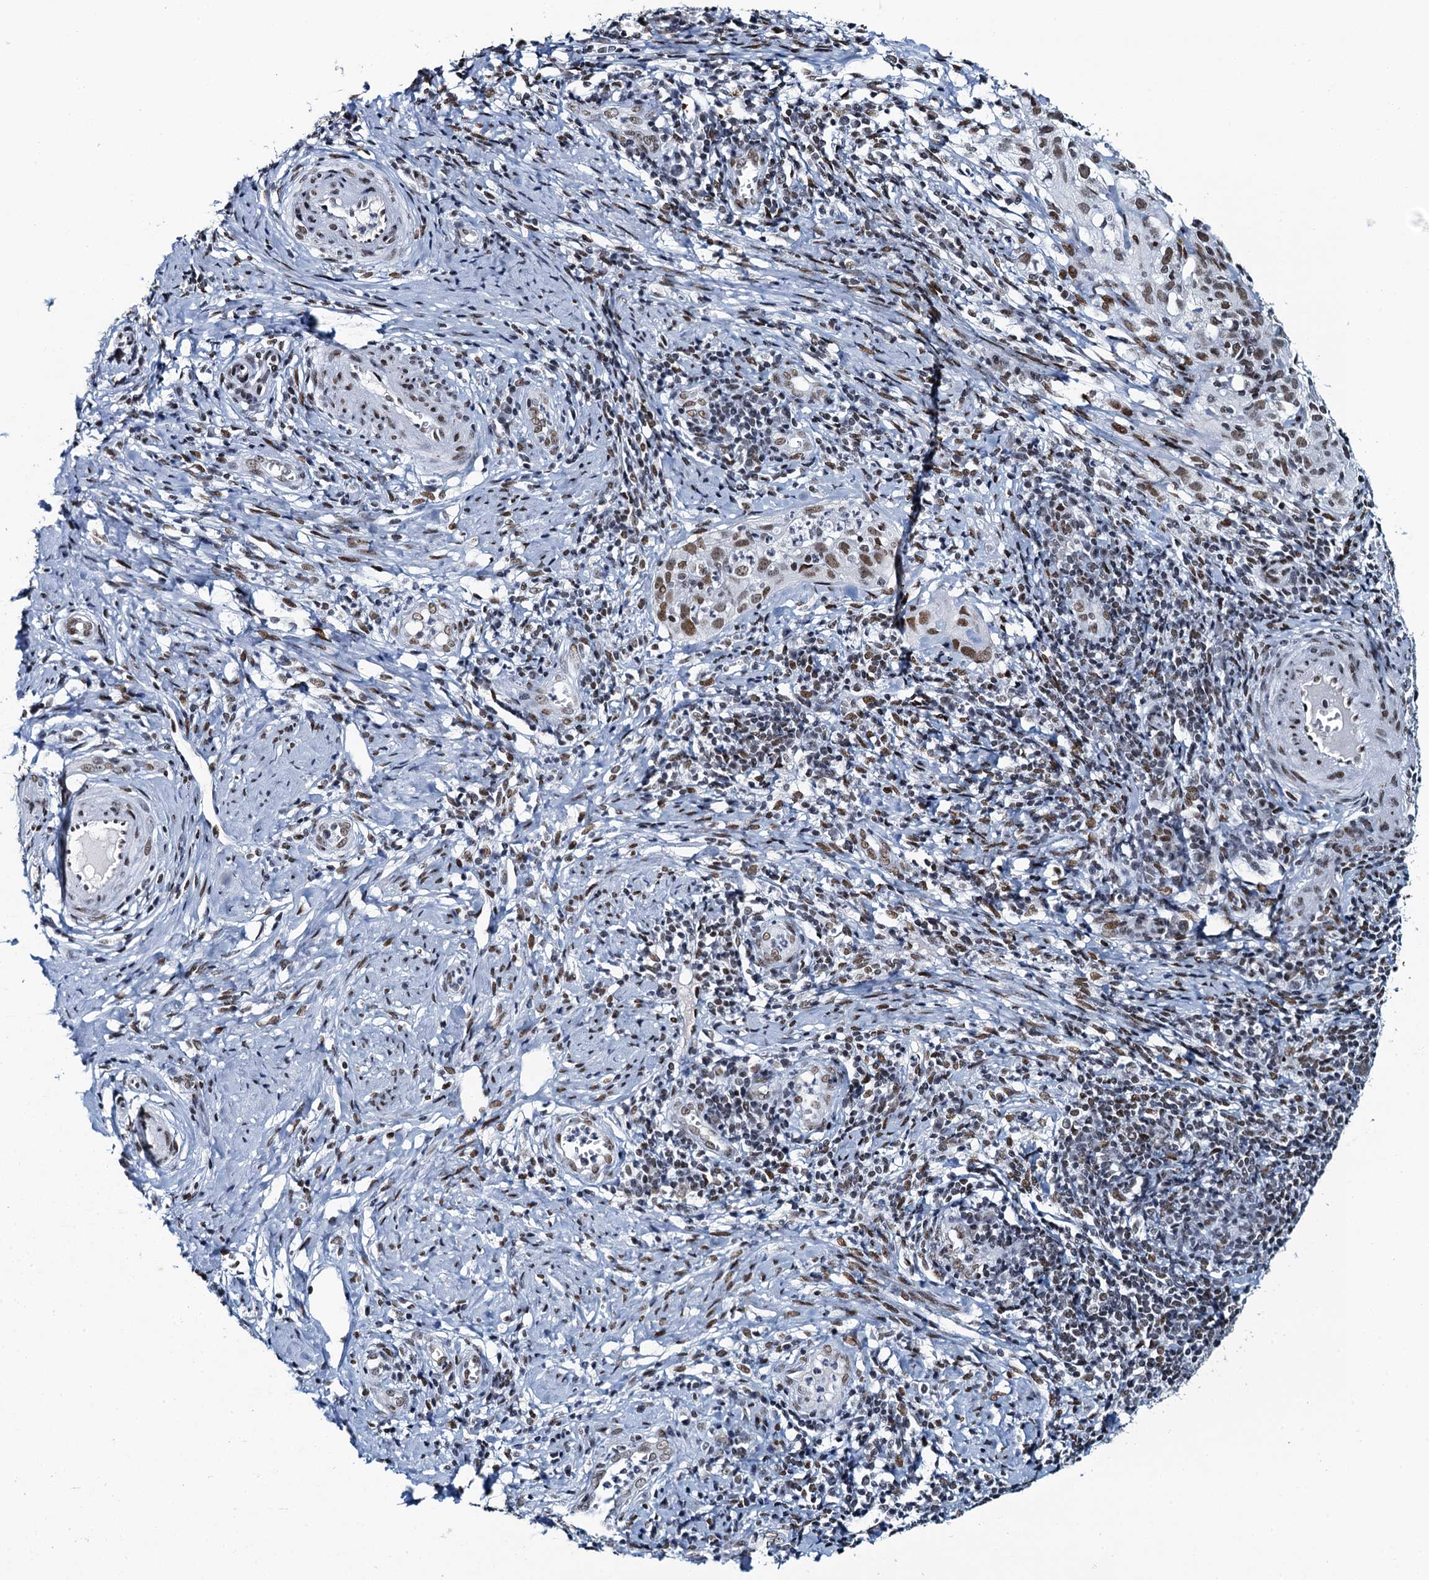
{"staining": {"intensity": "moderate", "quantity": ">75%", "location": "nuclear"}, "tissue": "cervical cancer", "cell_type": "Tumor cells", "image_type": "cancer", "snomed": [{"axis": "morphology", "description": "Normal tissue, NOS"}, {"axis": "morphology", "description": "Squamous cell carcinoma, NOS"}, {"axis": "topography", "description": "Cervix"}], "caption": "This photomicrograph demonstrates squamous cell carcinoma (cervical) stained with immunohistochemistry (IHC) to label a protein in brown. The nuclear of tumor cells show moderate positivity for the protein. Nuclei are counter-stained blue.", "gene": "HNRNPUL2", "patient": {"sex": "female", "age": 31}}